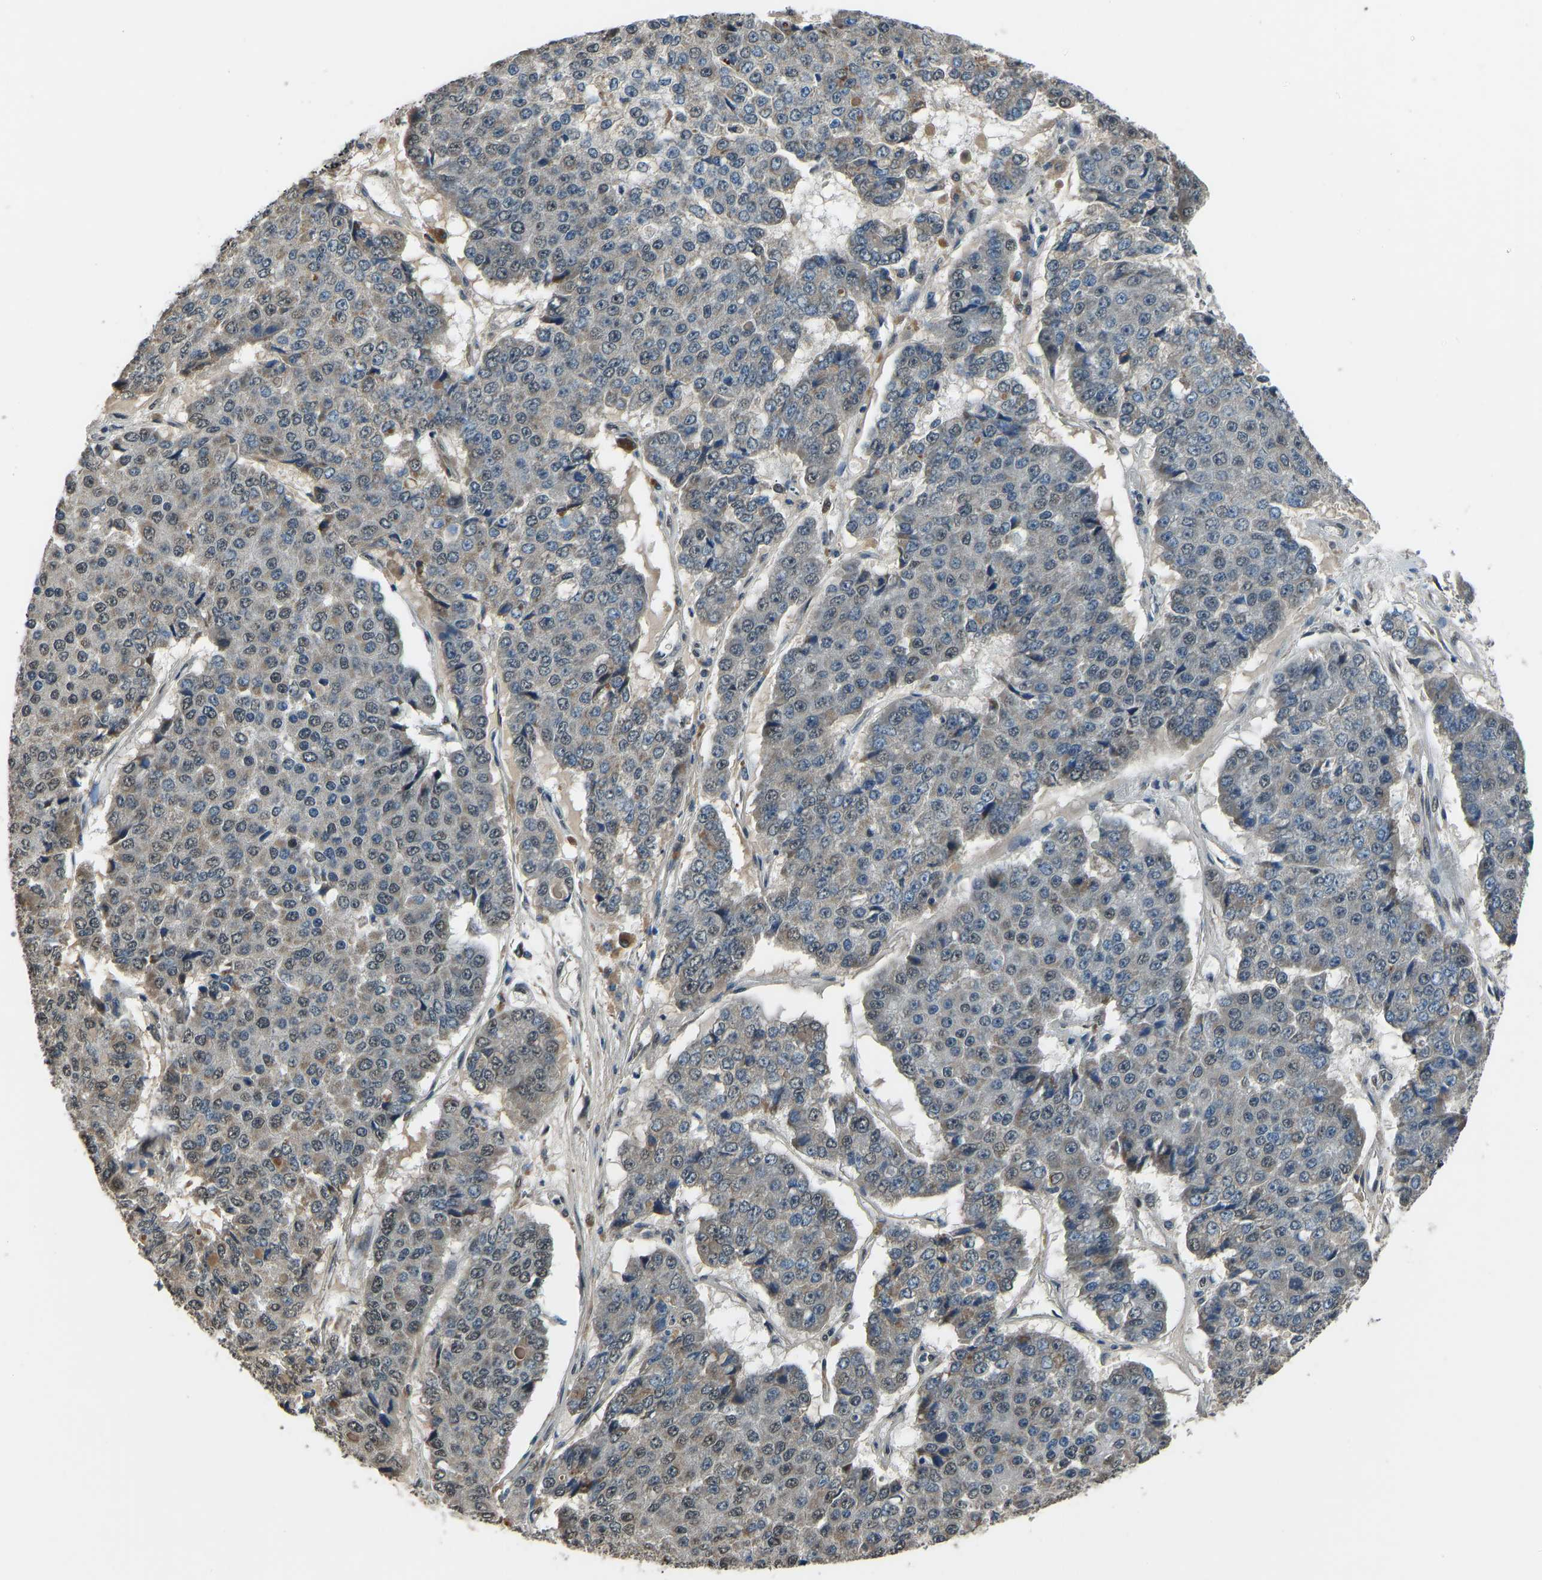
{"staining": {"intensity": "weak", "quantity": "25%-75%", "location": "cytoplasmic/membranous"}, "tissue": "pancreatic cancer", "cell_type": "Tumor cells", "image_type": "cancer", "snomed": [{"axis": "morphology", "description": "Adenocarcinoma, NOS"}, {"axis": "topography", "description": "Pancreas"}], "caption": "This micrograph exhibits immunohistochemistry (IHC) staining of human adenocarcinoma (pancreatic), with low weak cytoplasmic/membranous expression in approximately 25%-75% of tumor cells.", "gene": "FOS", "patient": {"sex": "male", "age": 50}}